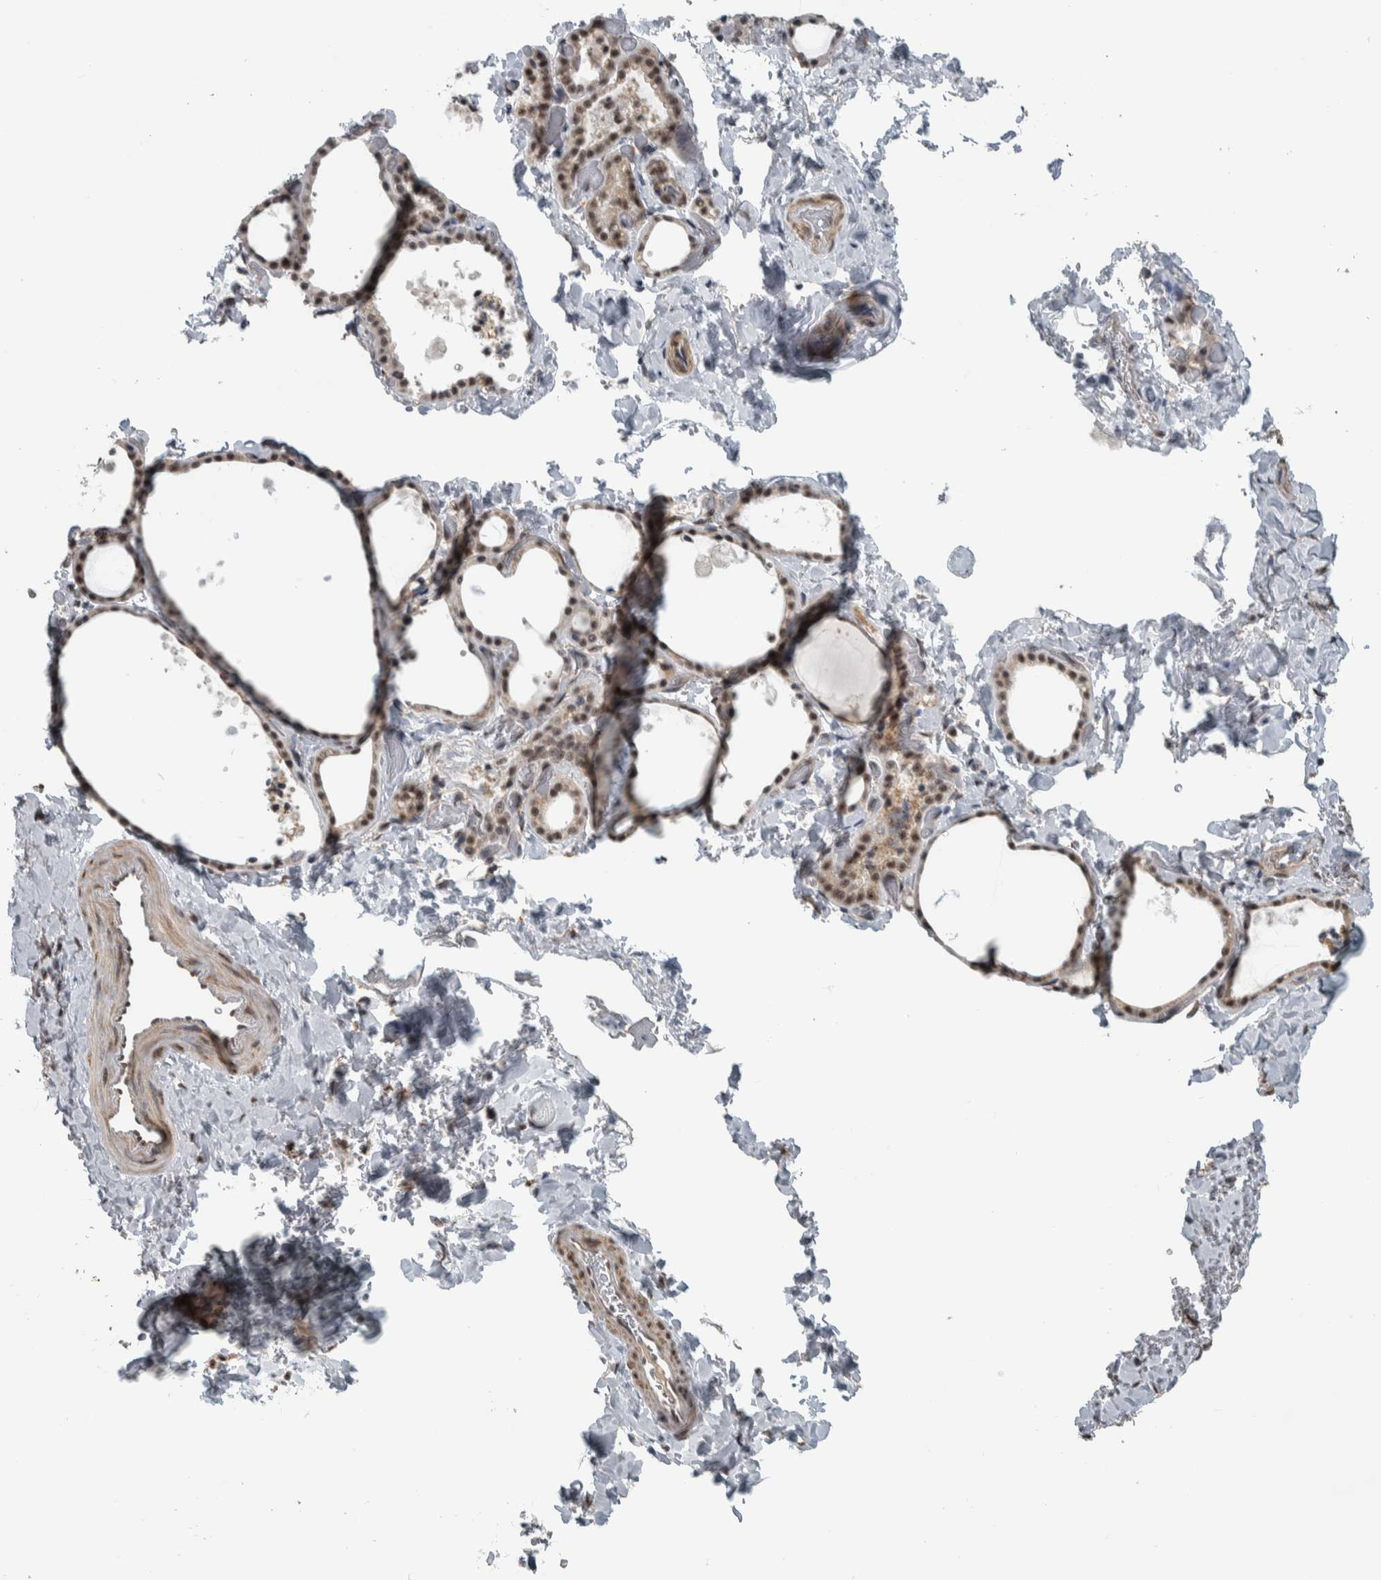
{"staining": {"intensity": "moderate", "quantity": ">75%", "location": "nuclear"}, "tissue": "thyroid gland", "cell_type": "Glandular cells", "image_type": "normal", "snomed": [{"axis": "morphology", "description": "Normal tissue, NOS"}, {"axis": "topography", "description": "Thyroid gland"}], "caption": "An IHC image of unremarkable tissue is shown. Protein staining in brown highlights moderate nuclear positivity in thyroid gland within glandular cells. (Brightfield microscopy of DAB IHC at high magnification).", "gene": "DDX42", "patient": {"sex": "female", "age": 44}}